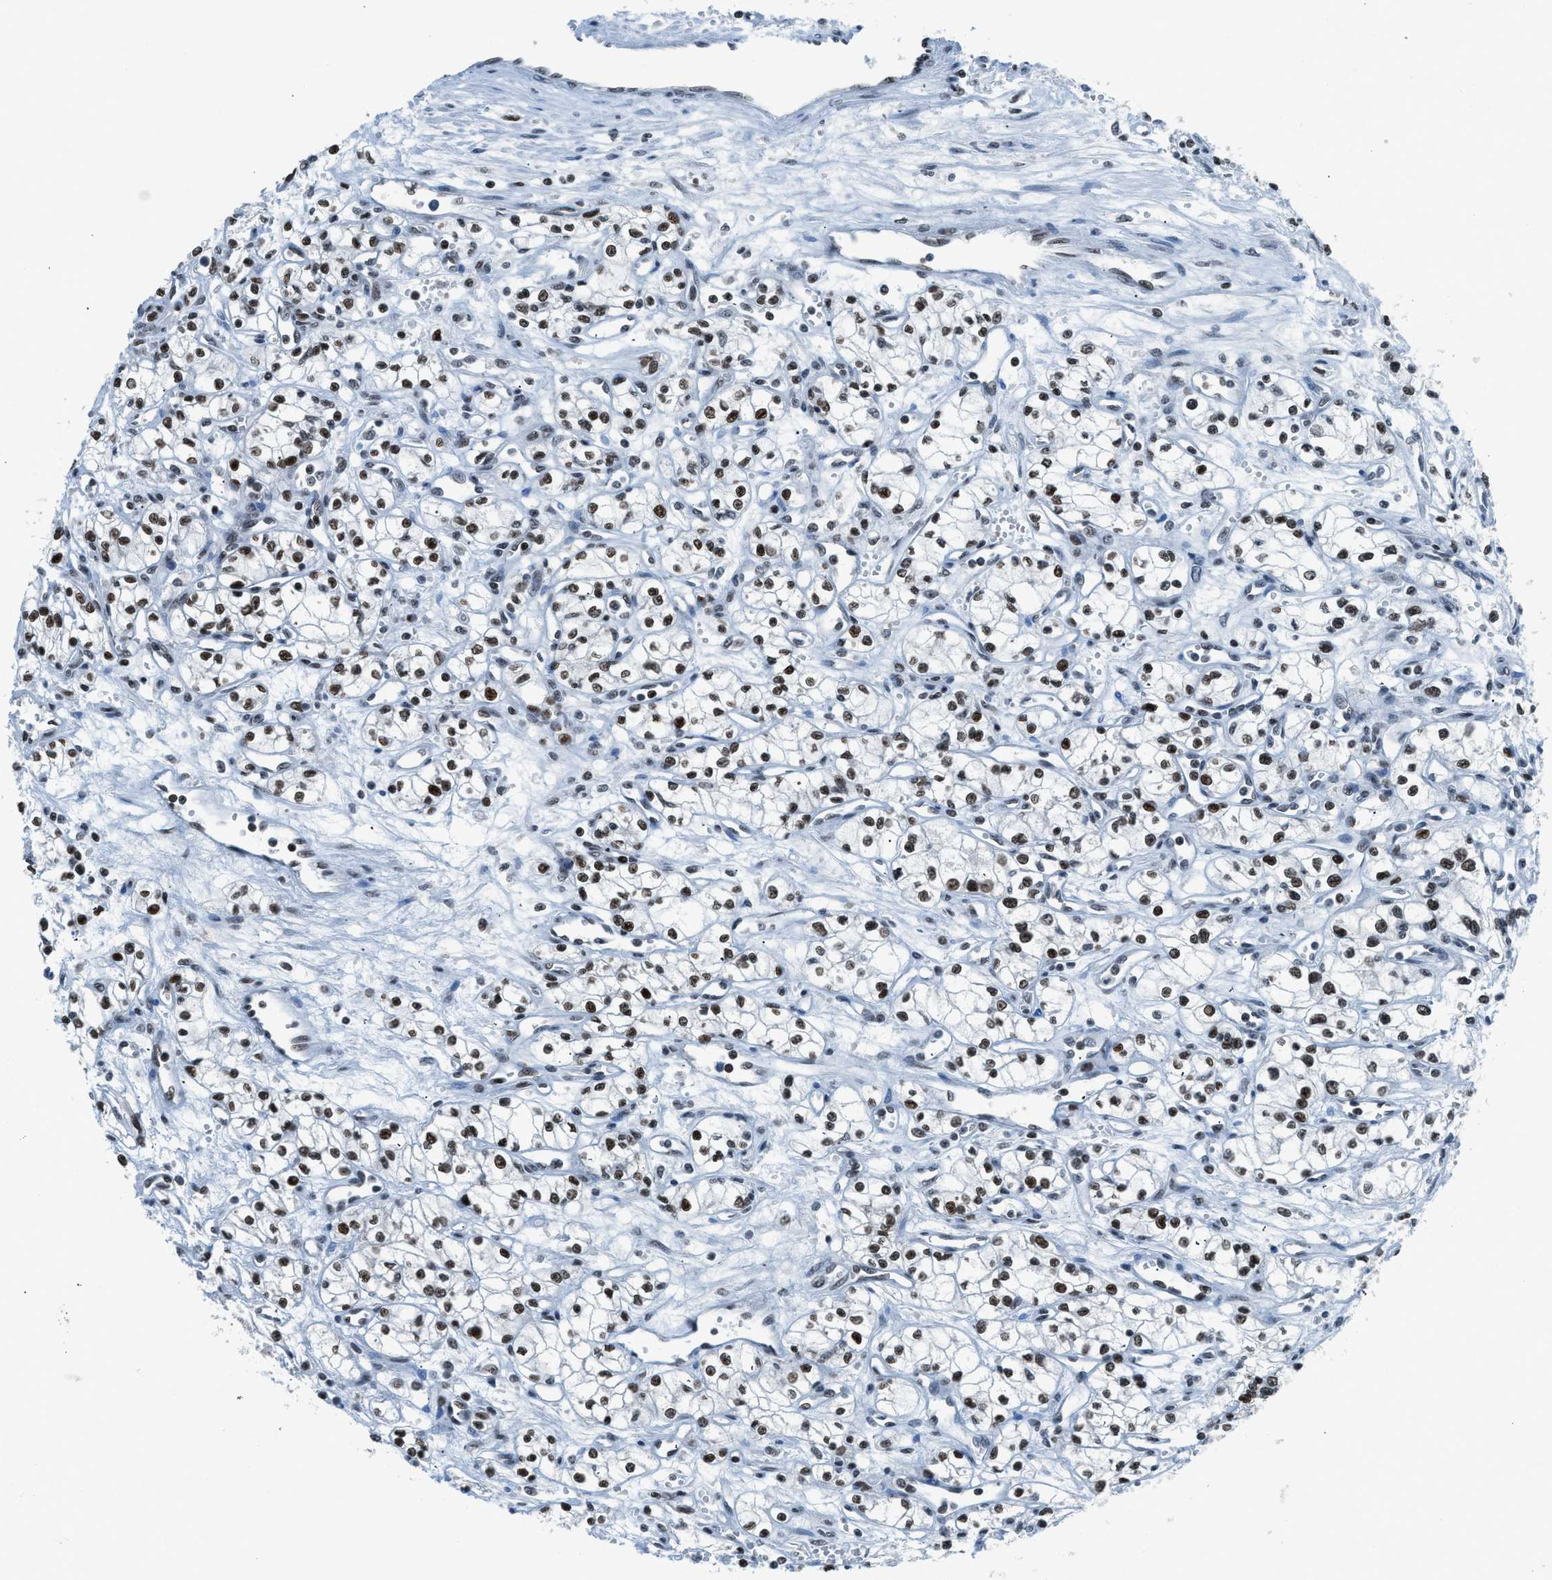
{"staining": {"intensity": "strong", "quantity": ">75%", "location": "nuclear"}, "tissue": "renal cancer", "cell_type": "Tumor cells", "image_type": "cancer", "snomed": [{"axis": "morphology", "description": "Normal tissue, NOS"}, {"axis": "morphology", "description": "Adenocarcinoma, NOS"}, {"axis": "topography", "description": "Kidney"}], "caption": "The immunohistochemical stain highlights strong nuclear expression in tumor cells of adenocarcinoma (renal) tissue.", "gene": "RAD51B", "patient": {"sex": "male", "age": 59}}